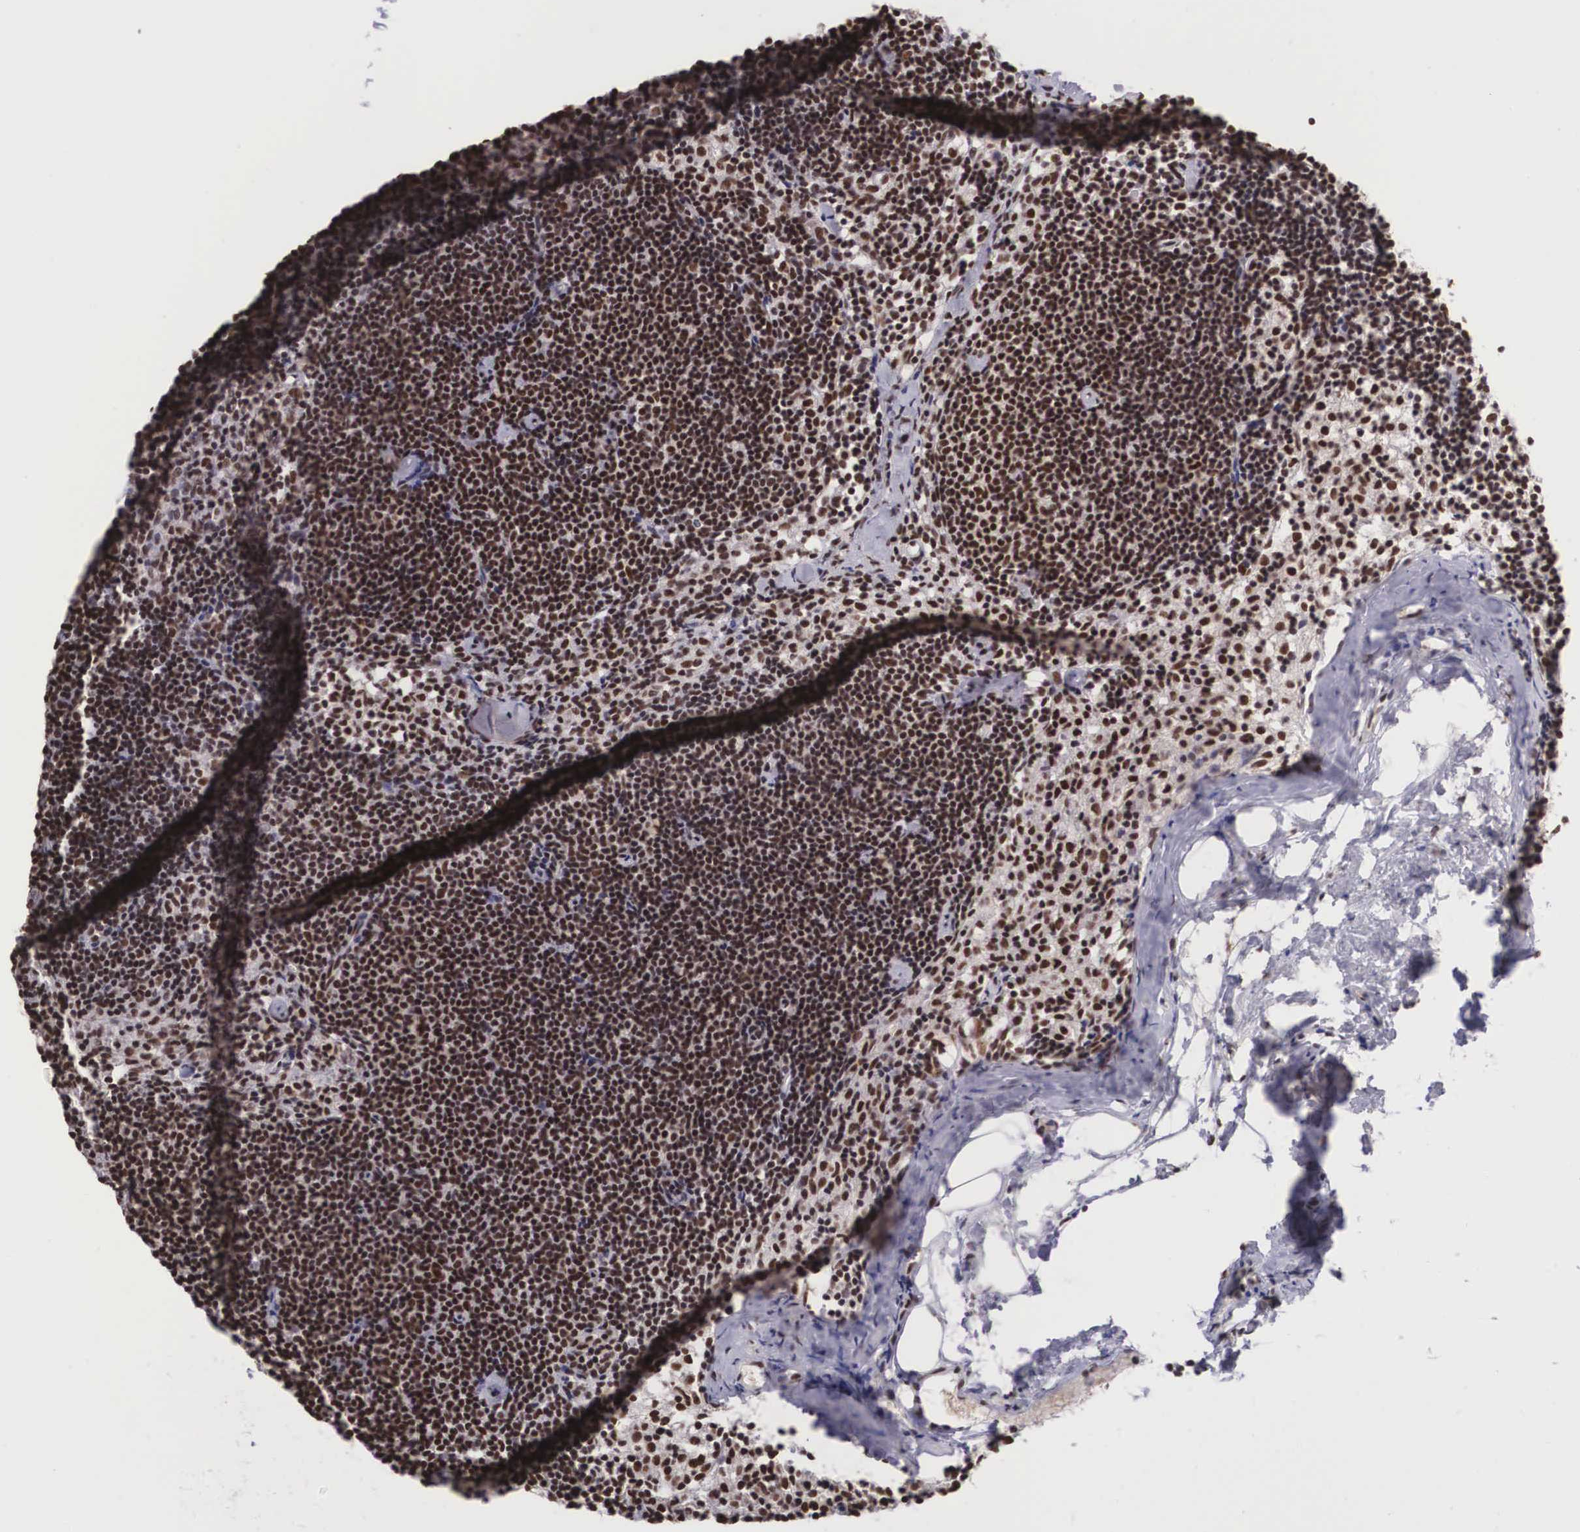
{"staining": {"intensity": "strong", "quantity": ">75%", "location": "nuclear"}, "tissue": "lymph node", "cell_type": "Germinal center cells", "image_type": "normal", "snomed": [{"axis": "morphology", "description": "Normal tissue, NOS"}, {"axis": "topography", "description": "Lymph node"}], "caption": "Brown immunohistochemical staining in normal human lymph node demonstrates strong nuclear expression in approximately >75% of germinal center cells. (DAB (3,3'-diaminobenzidine) = brown stain, brightfield microscopy at high magnification).", "gene": "POLR2F", "patient": {"sex": "female", "age": 35}}